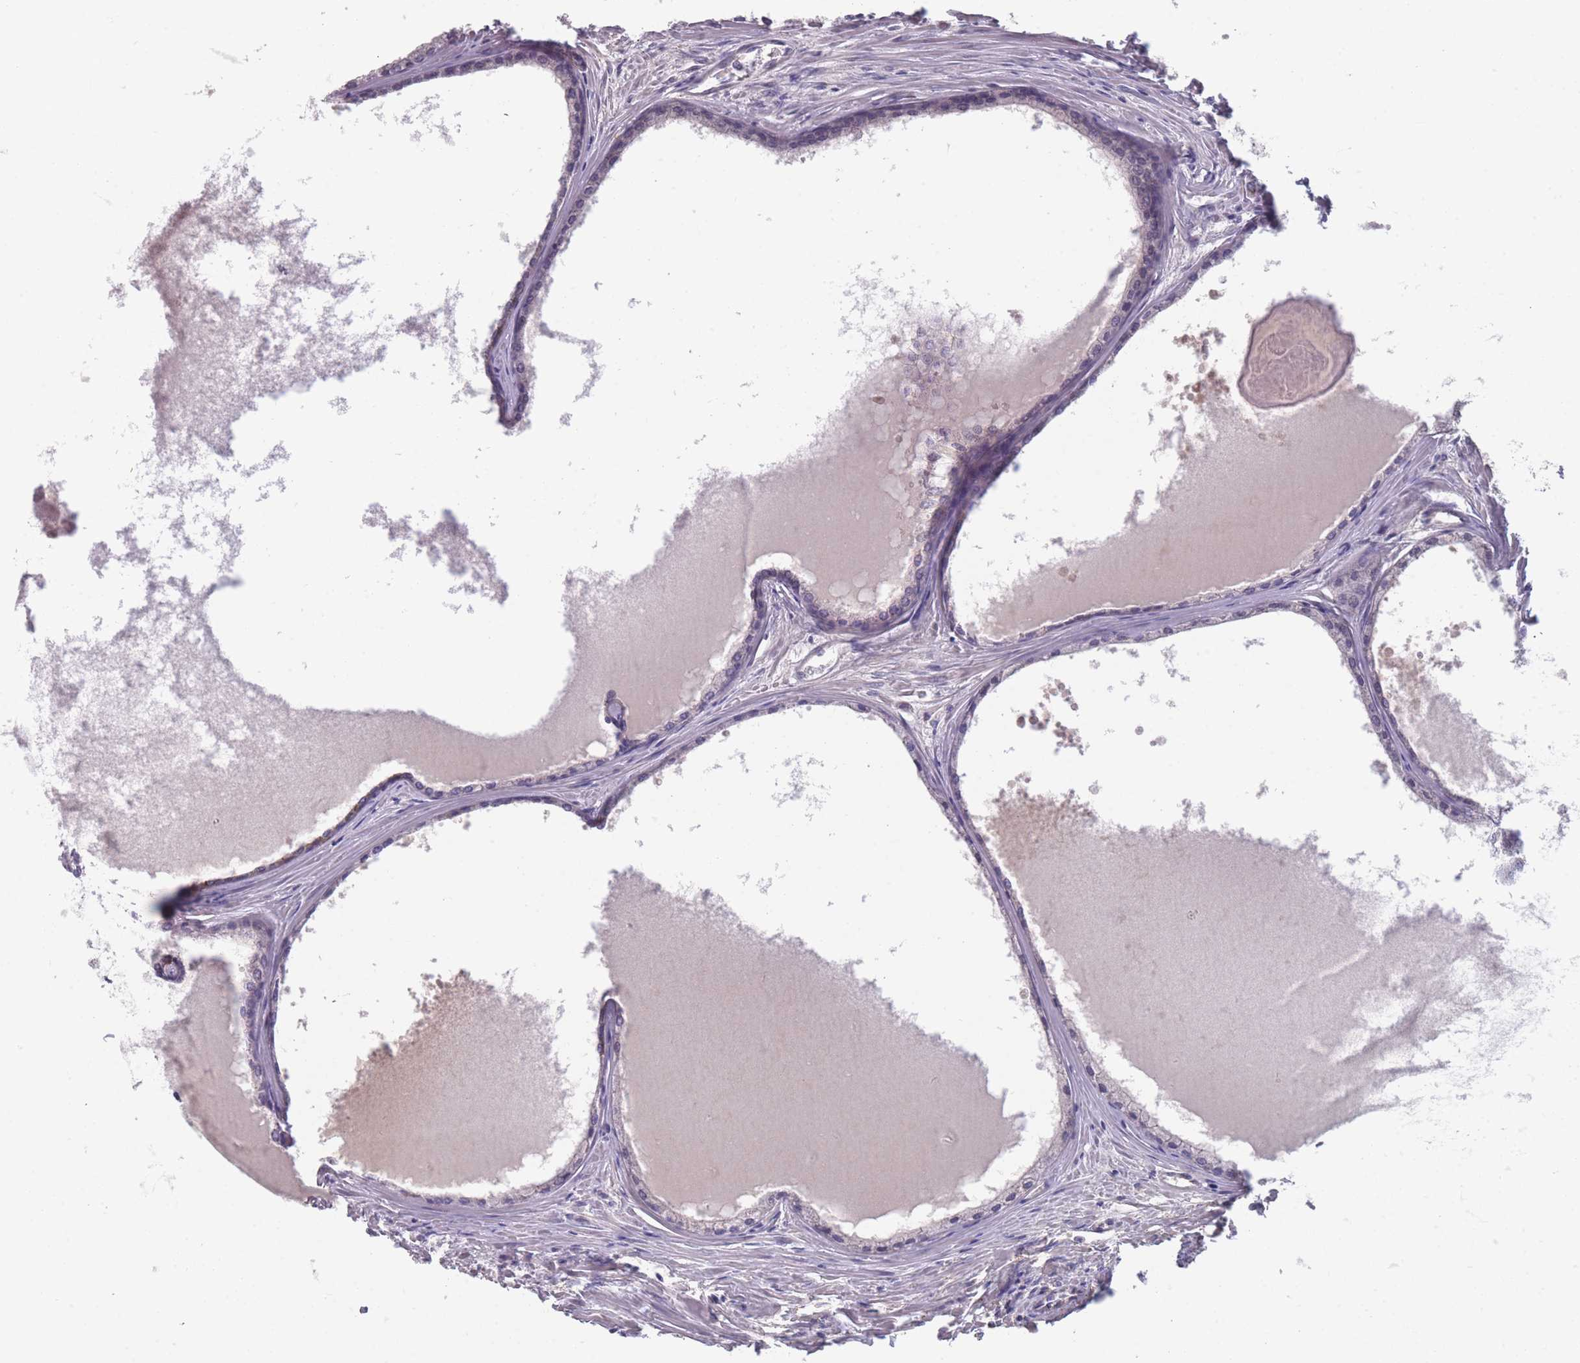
{"staining": {"intensity": "negative", "quantity": "none", "location": "none"}, "tissue": "prostate cancer", "cell_type": "Tumor cells", "image_type": "cancer", "snomed": [{"axis": "morphology", "description": "Adenocarcinoma, High grade"}, {"axis": "topography", "description": "Prostate"}], "caption": "There is no significant staining in tumor cells of prostate high-grade adenocarcinoma.", "gene": "TMEM232", "patient": {"sex": "male", "age": 68}}